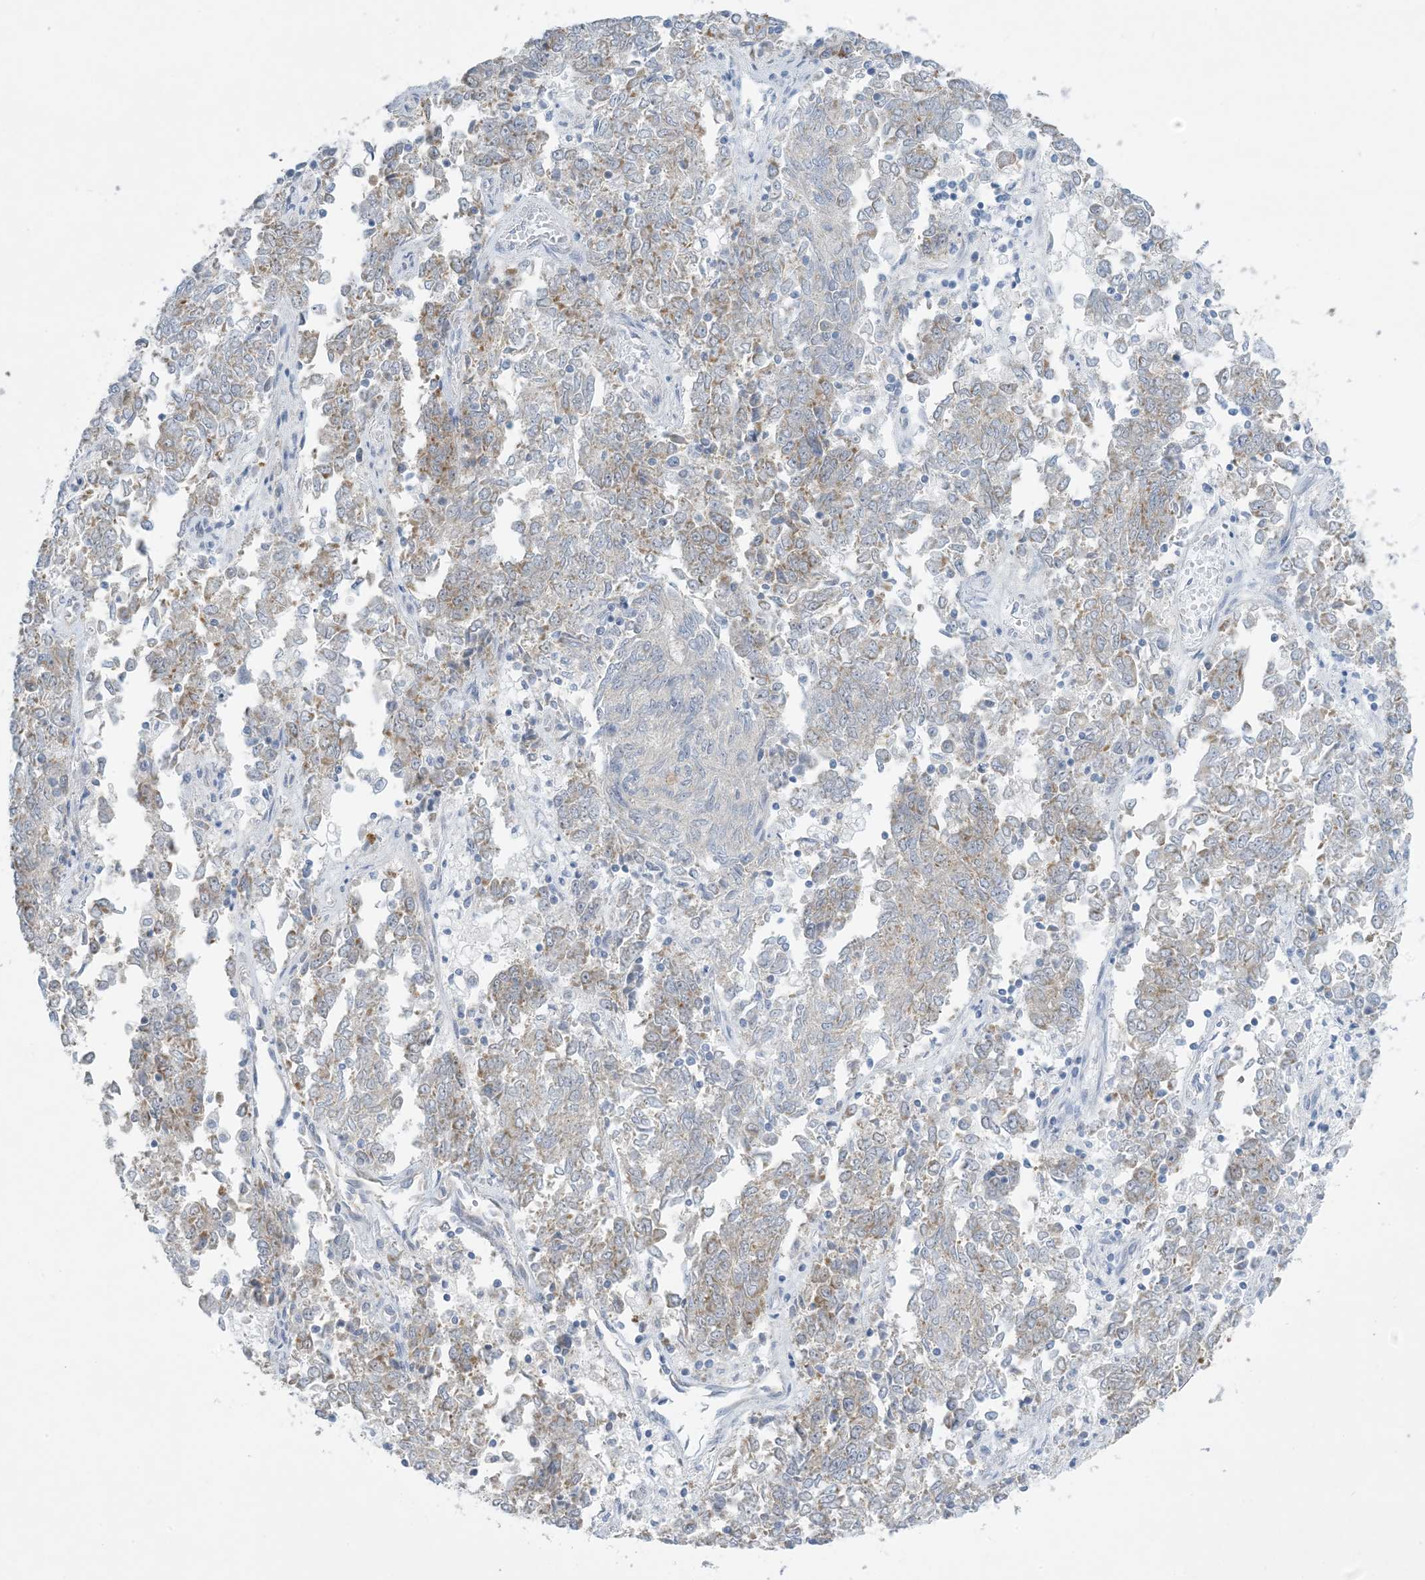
{"staining": {"intensity": "weak", "quantity": "25%-75%", "location": "cytoplasmic/membranous"}, "tissue": "endometrial cancer", "cell_type": "Tumor cells", "image_type": "cancer", "snomed": [{"axis": "morphology", "description": "Adenocarcinoma, NOS"}, {"axis": "topography", "description": "Endometrium"}], "caption": "Immunohistochemistry image of endometrial cancer (adenocarcinoma) stained for a protein (brown), which reveals low levels of weak cytoplasmic/membranous positivity in about 25%-75% of tumor cells.", "gene": "MRPS18A", "patient": {"sex": "female", "age": 80}}